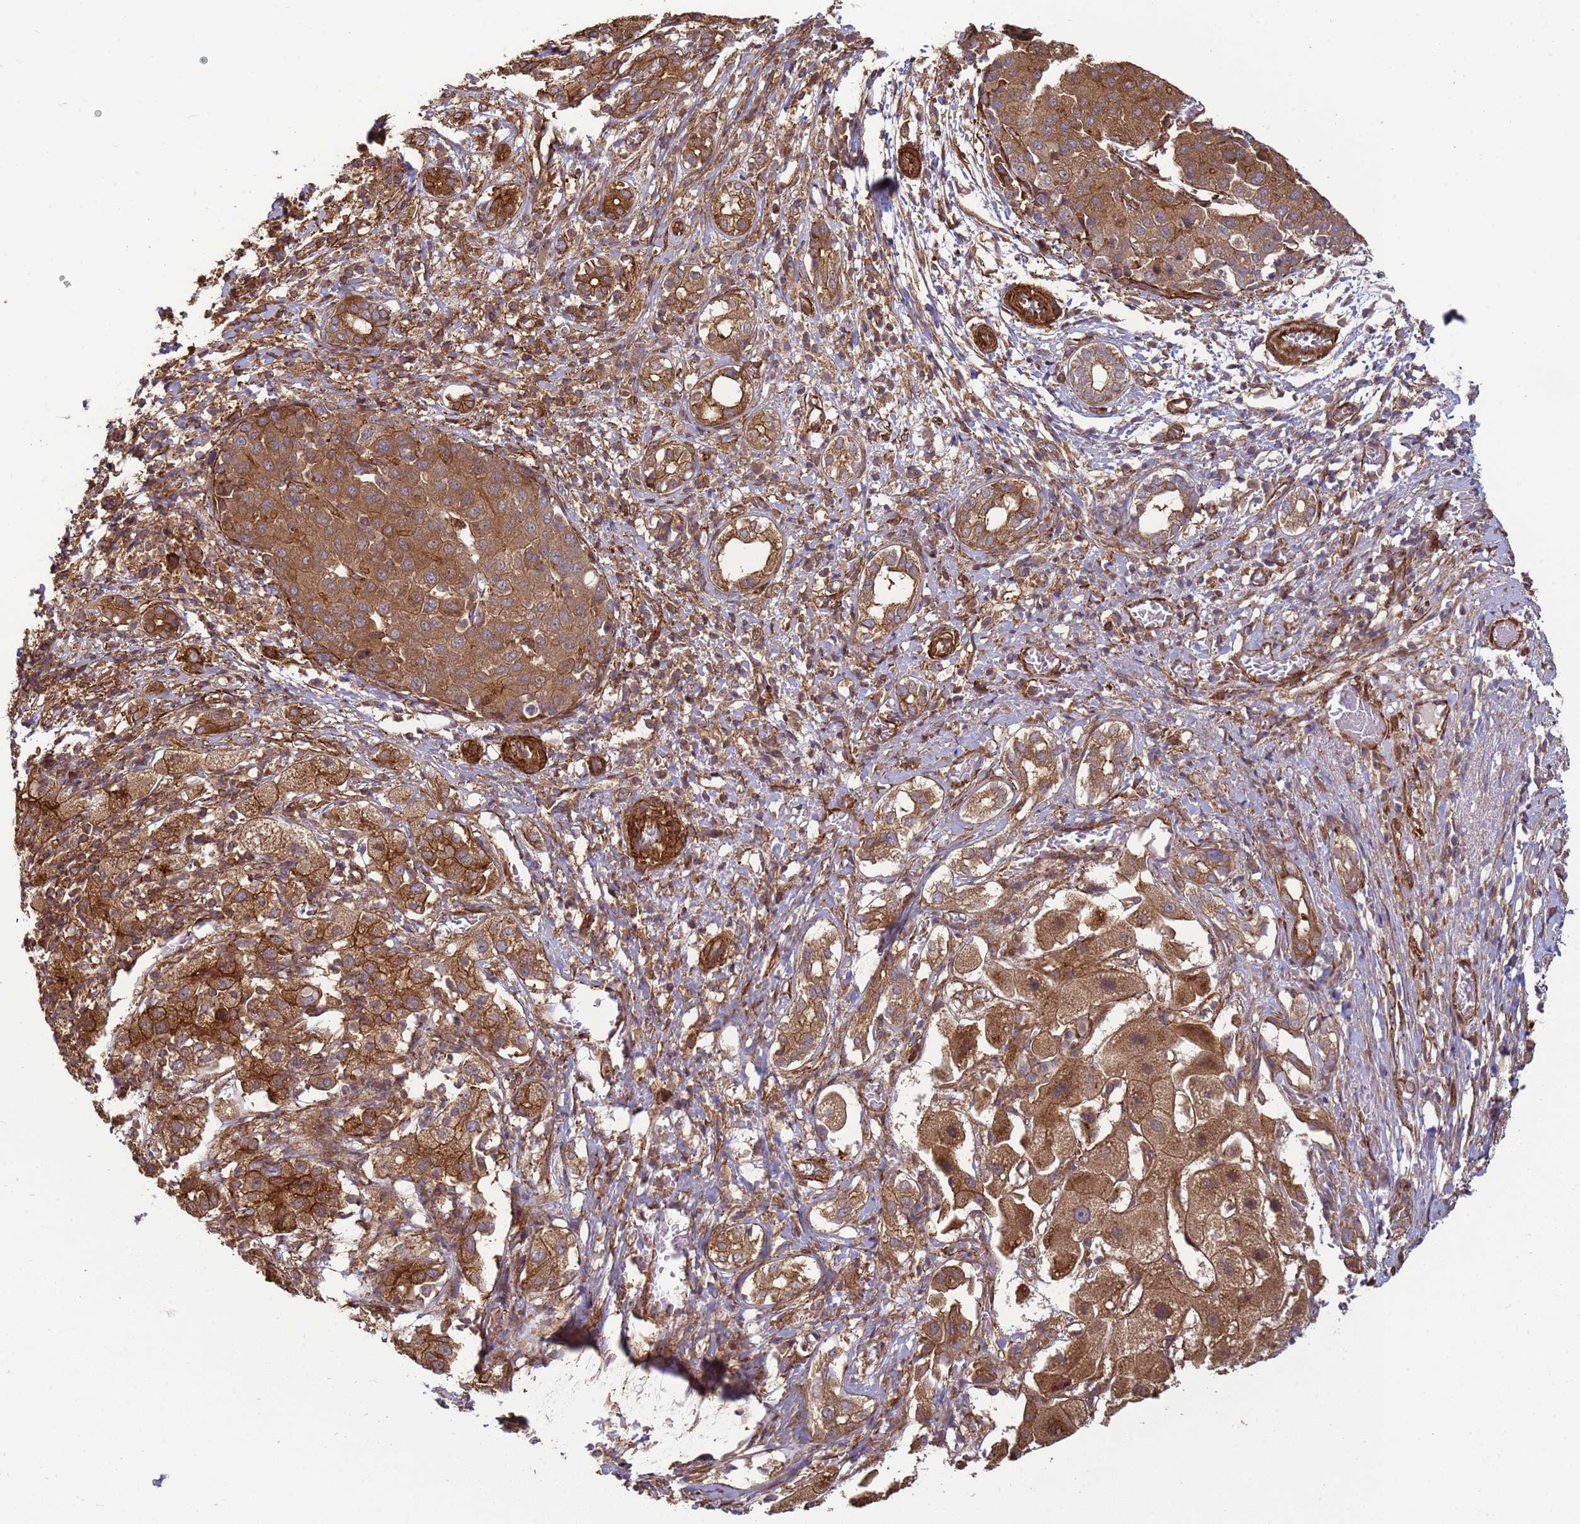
{"staining": {"intensity": "moderate", "quantity": ">75%", "location": "cytoplasmic/membranous"}, "tissue": "liver cancer", "cell_type": "Tumor cells", "image_type": "cancer", "snomed": [{"axis": "morphology", "description": "Carcinoma, Hepatocellular, NOS"}, {"axis": "topography", "description": "Liver"}], "caption": "A micrograph of liver hepatocellular carcinoma stained for a protein exhibits moderate cytoplasmic/membranous brown staining in tumor cells.", "gene": "CNOT1", "patient": {"sex": "male", "age": 65}}